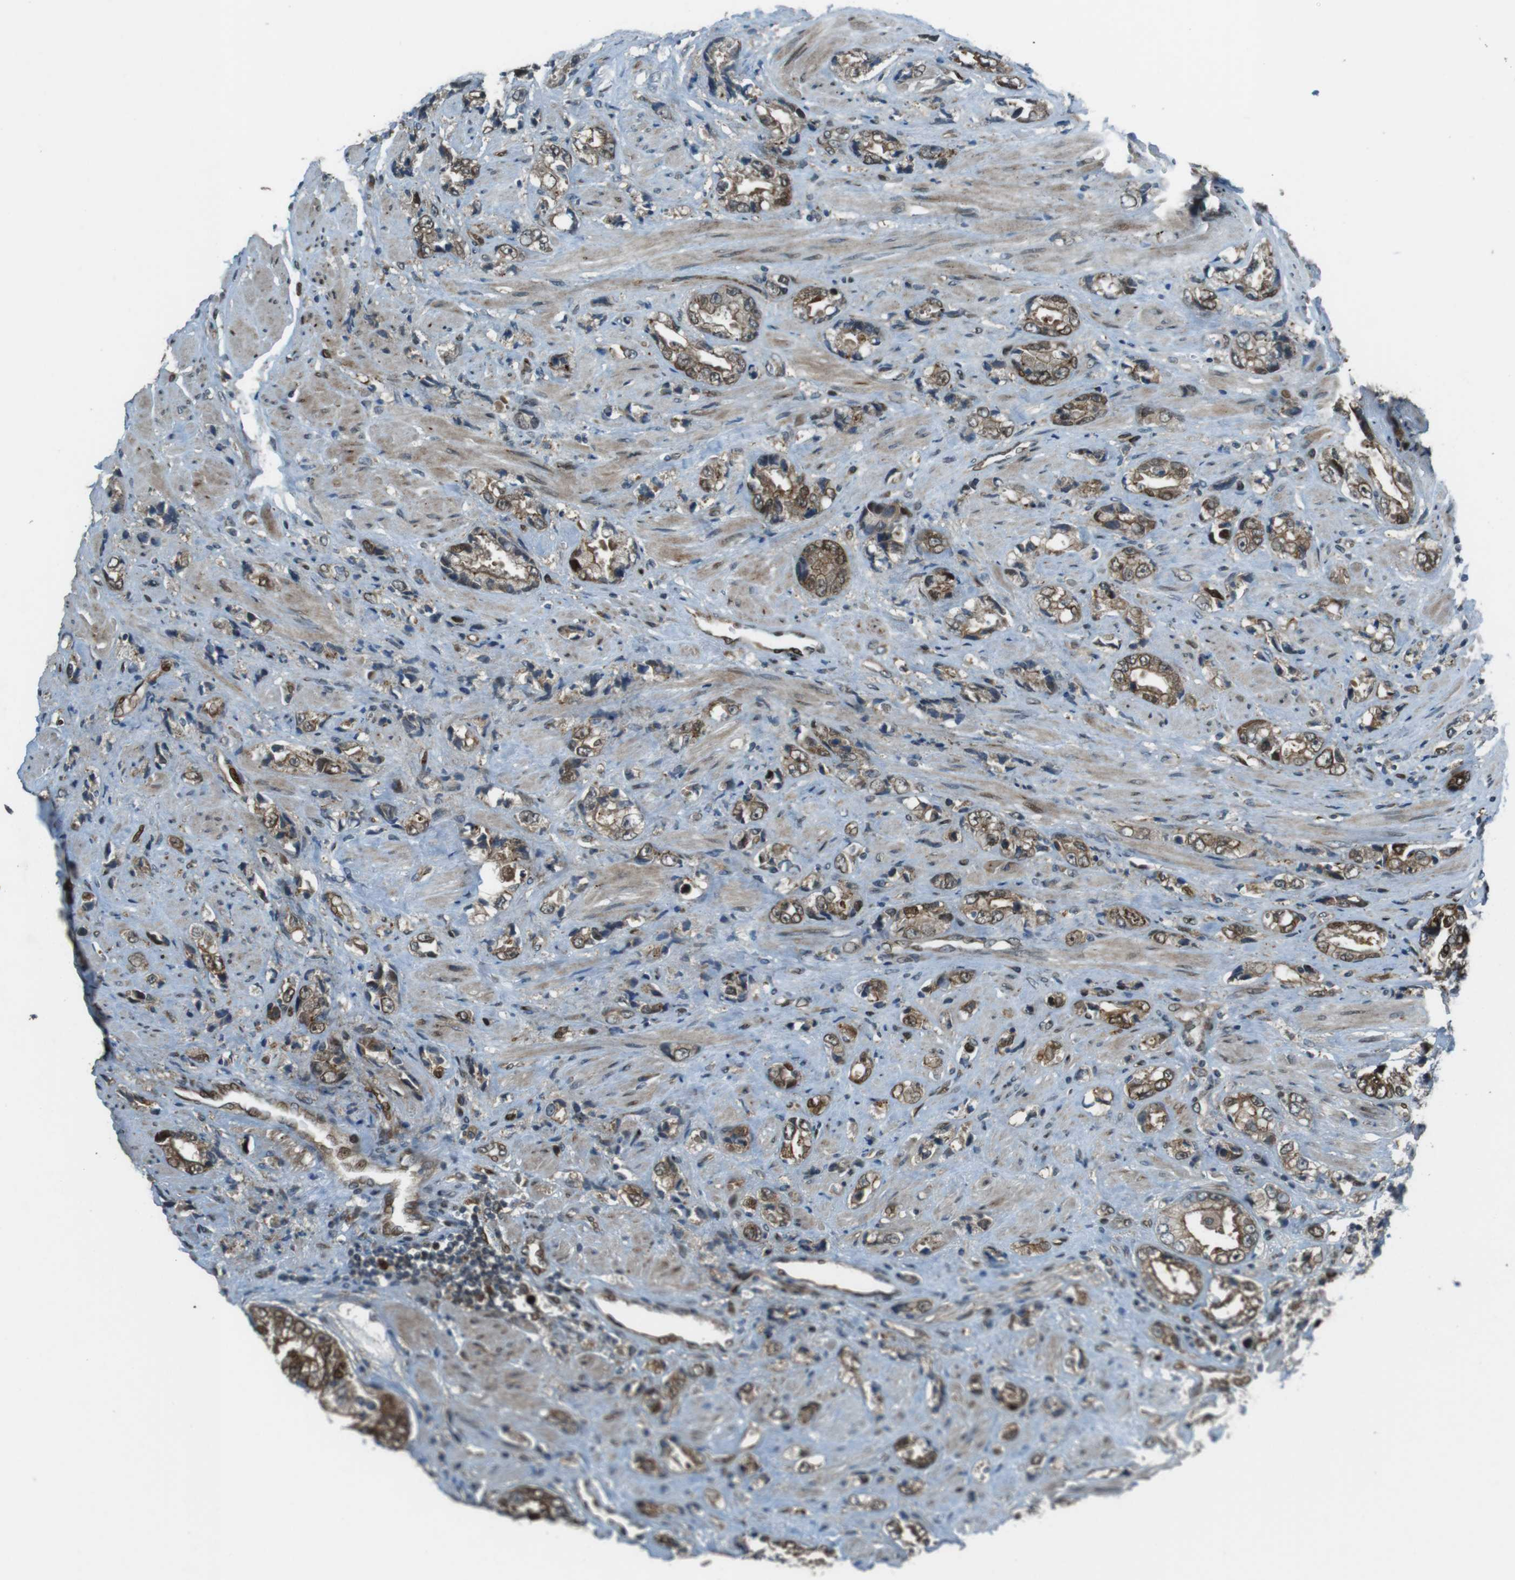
{"staining": {"intensity": "weak", "quantity": ">75%", "location": "cytoplasmic/membranous"}, "tissue": "prostate cancer", "cell_type": "Tumor cells", "image_type": "cancer", "snomed": [{"axis": "morphology", "description": "Adenocarcinoma, High grade"}, {"axis": "topography", "description": "Prostate"}], "caption": "DAB immunohistochemical staining of human prostate adenocarcinoma (high-grade) reveals weak cytoplasmic/membranous protein positivity in about >75% of tumor cells.", "gene": "ZNF330", "patient": {"sex": "male", "age": 61}}